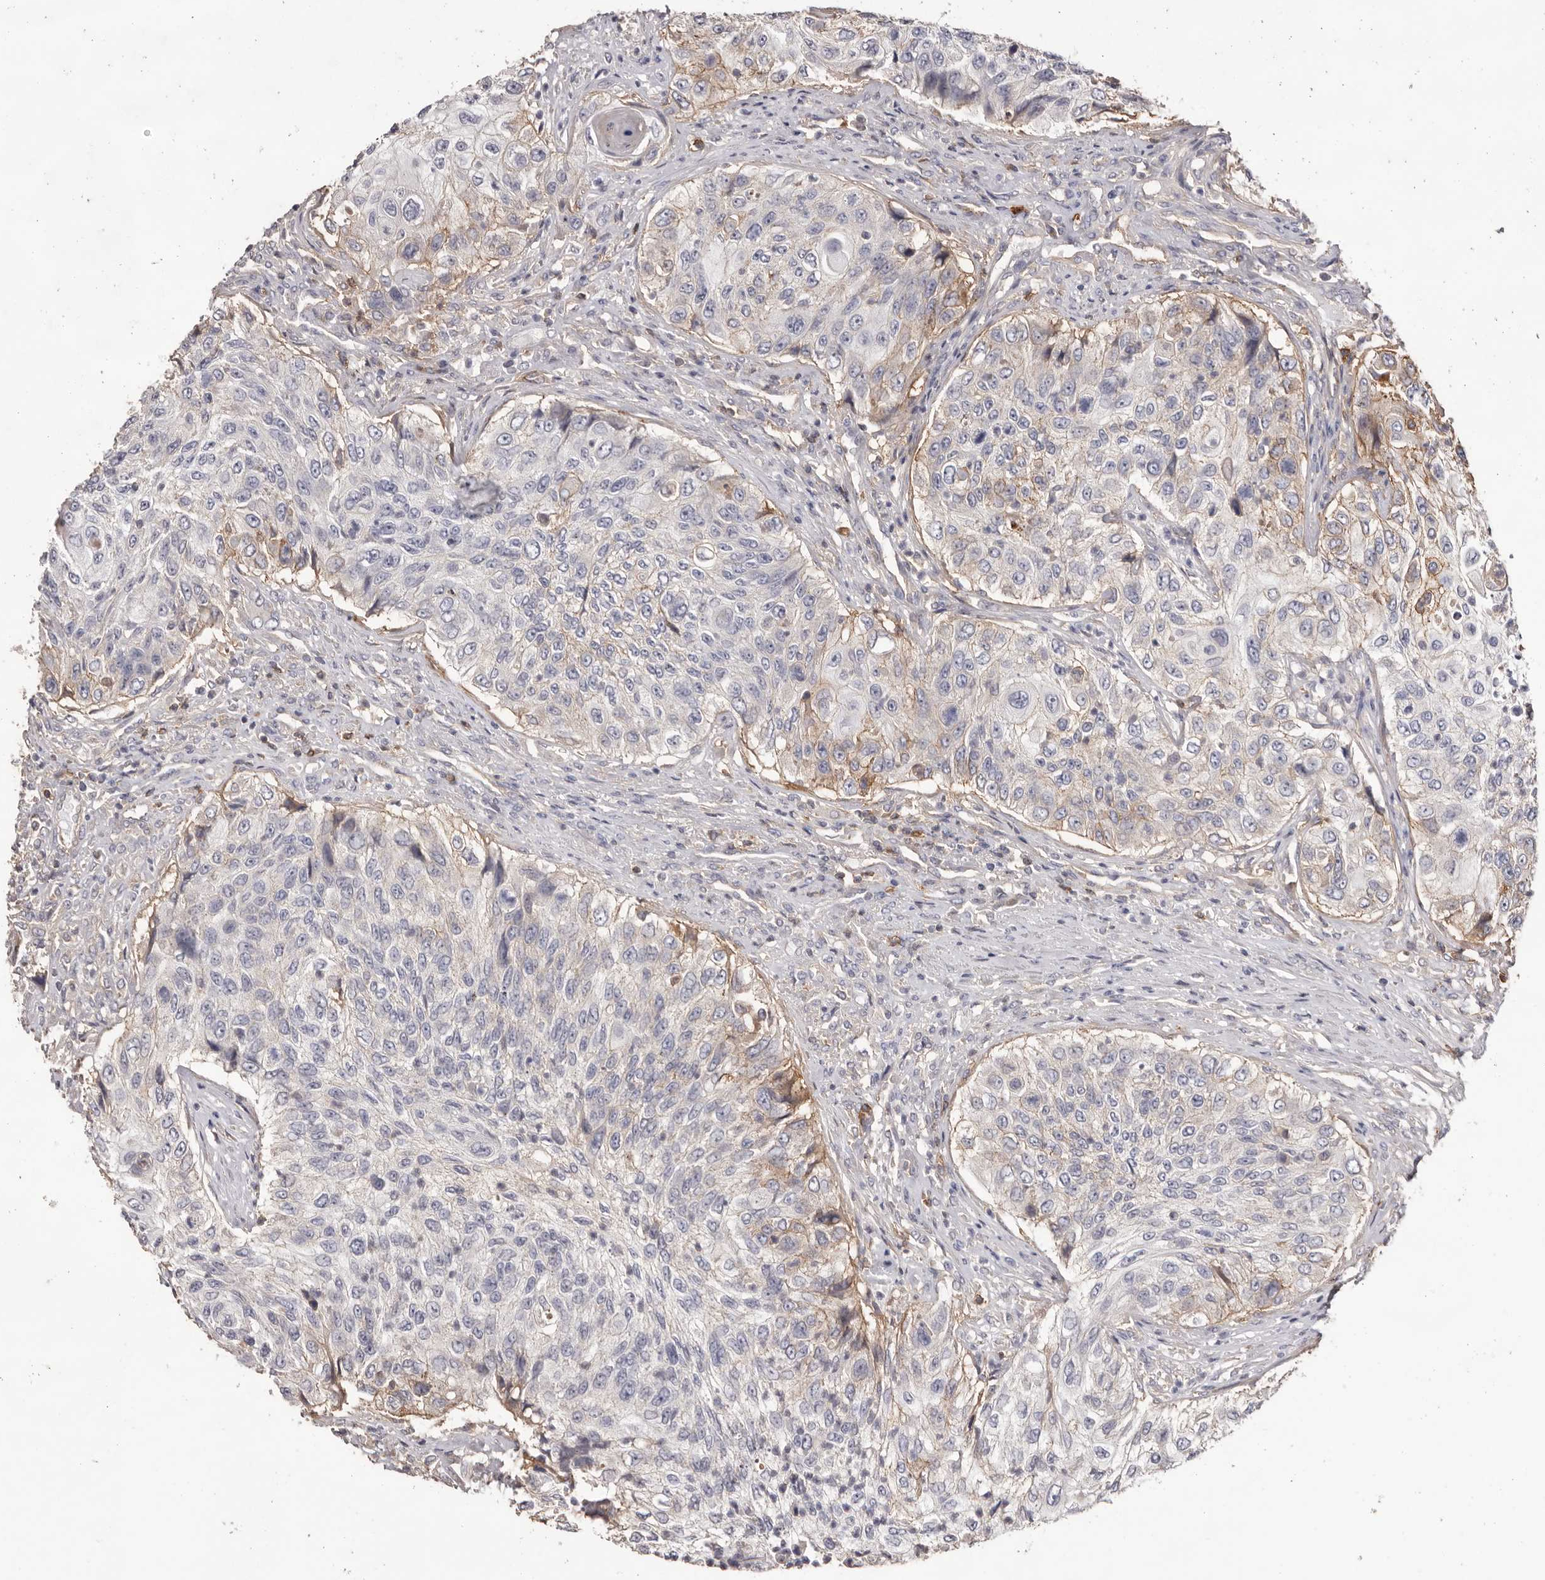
{"staining": {"intensity": "moderate", "quantity": "<25%", "location": "cytoplasmic/membranous"}, "tissue": "urothelial cancer", "cell_type": "Tumor cells", "image_type": "cancer", "snomed": [{"axis": "morphology", "description": "Urothelial carcinoma, High grade"}, {"axis": "topography", "description": "Urinary bladder"}], "caption": "Immunohistochemistry (IHC) histopathology image of neoplastic tissue: high-grade urothelial carcinoma stained using IHC exhibits low levels of moderate protein expression localized specifically in the cytoplasmic/membranous of tumor cells, appearing as a cytoplasmic/membranous brown color.", "gene": "MMACHC", "patient": {"sex": "female", "age": 60}}